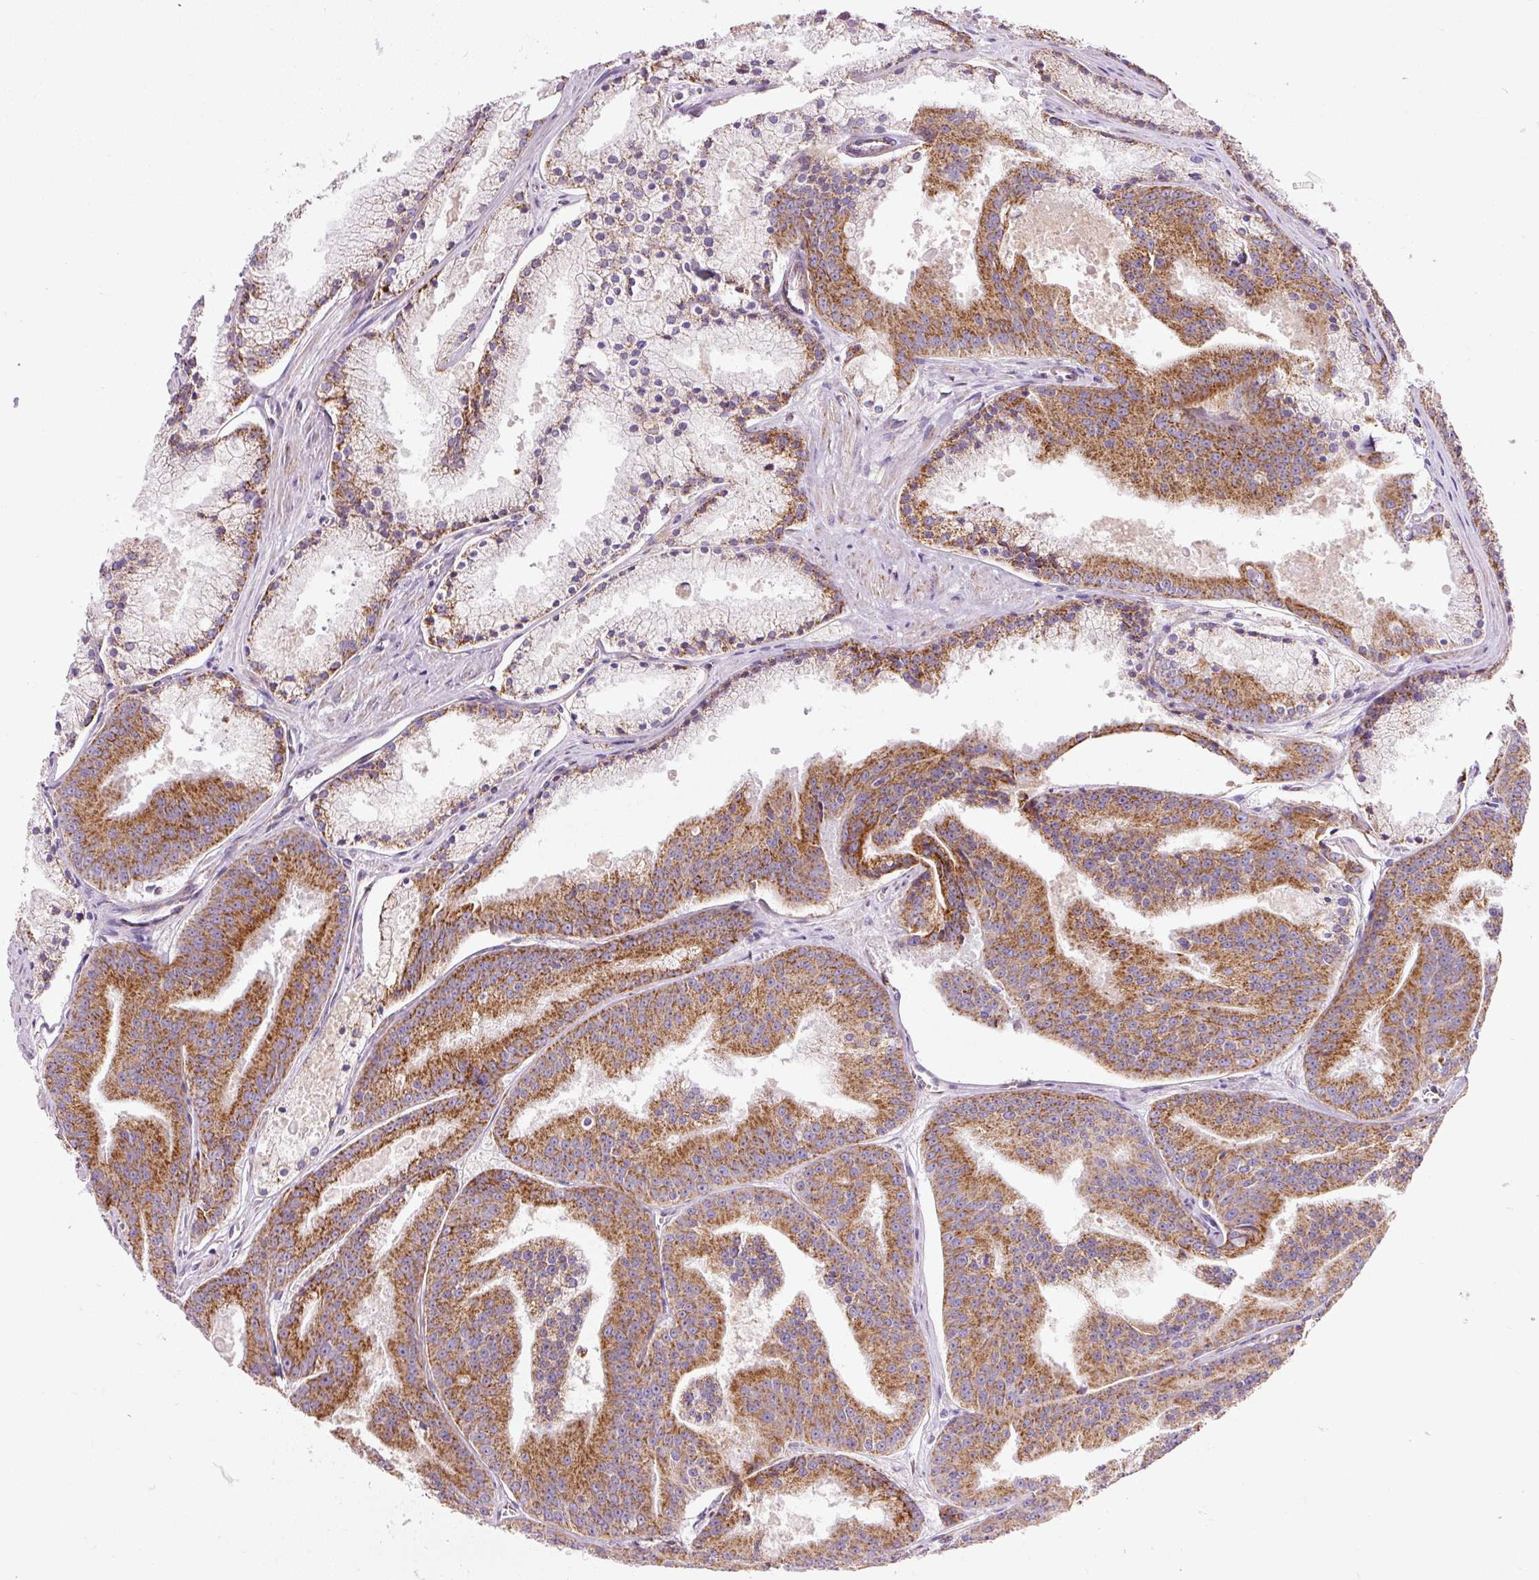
{"staining": {"intensity": "strong", "quantity": ">75%", "location": "cytoplasmic/membranous"}, "tissue": "prostate cancer", "cell_type": "Tumor cells", "image_type": "cancer", "snomed": [{"axis": "morphology", "description": "Adenocarcinoma, High grade"}, {"axis": "topography", "description": "Prostate"}], "caption": "Human prostate adenocarcinoma (high-grade) stained for a protein (brown) displays strong cytoplasmic/membranous positive positivity in approximately >75% of tumor cells.", "gene": "NDUFB4", "patient": {"sex": "male", "age": 61}}